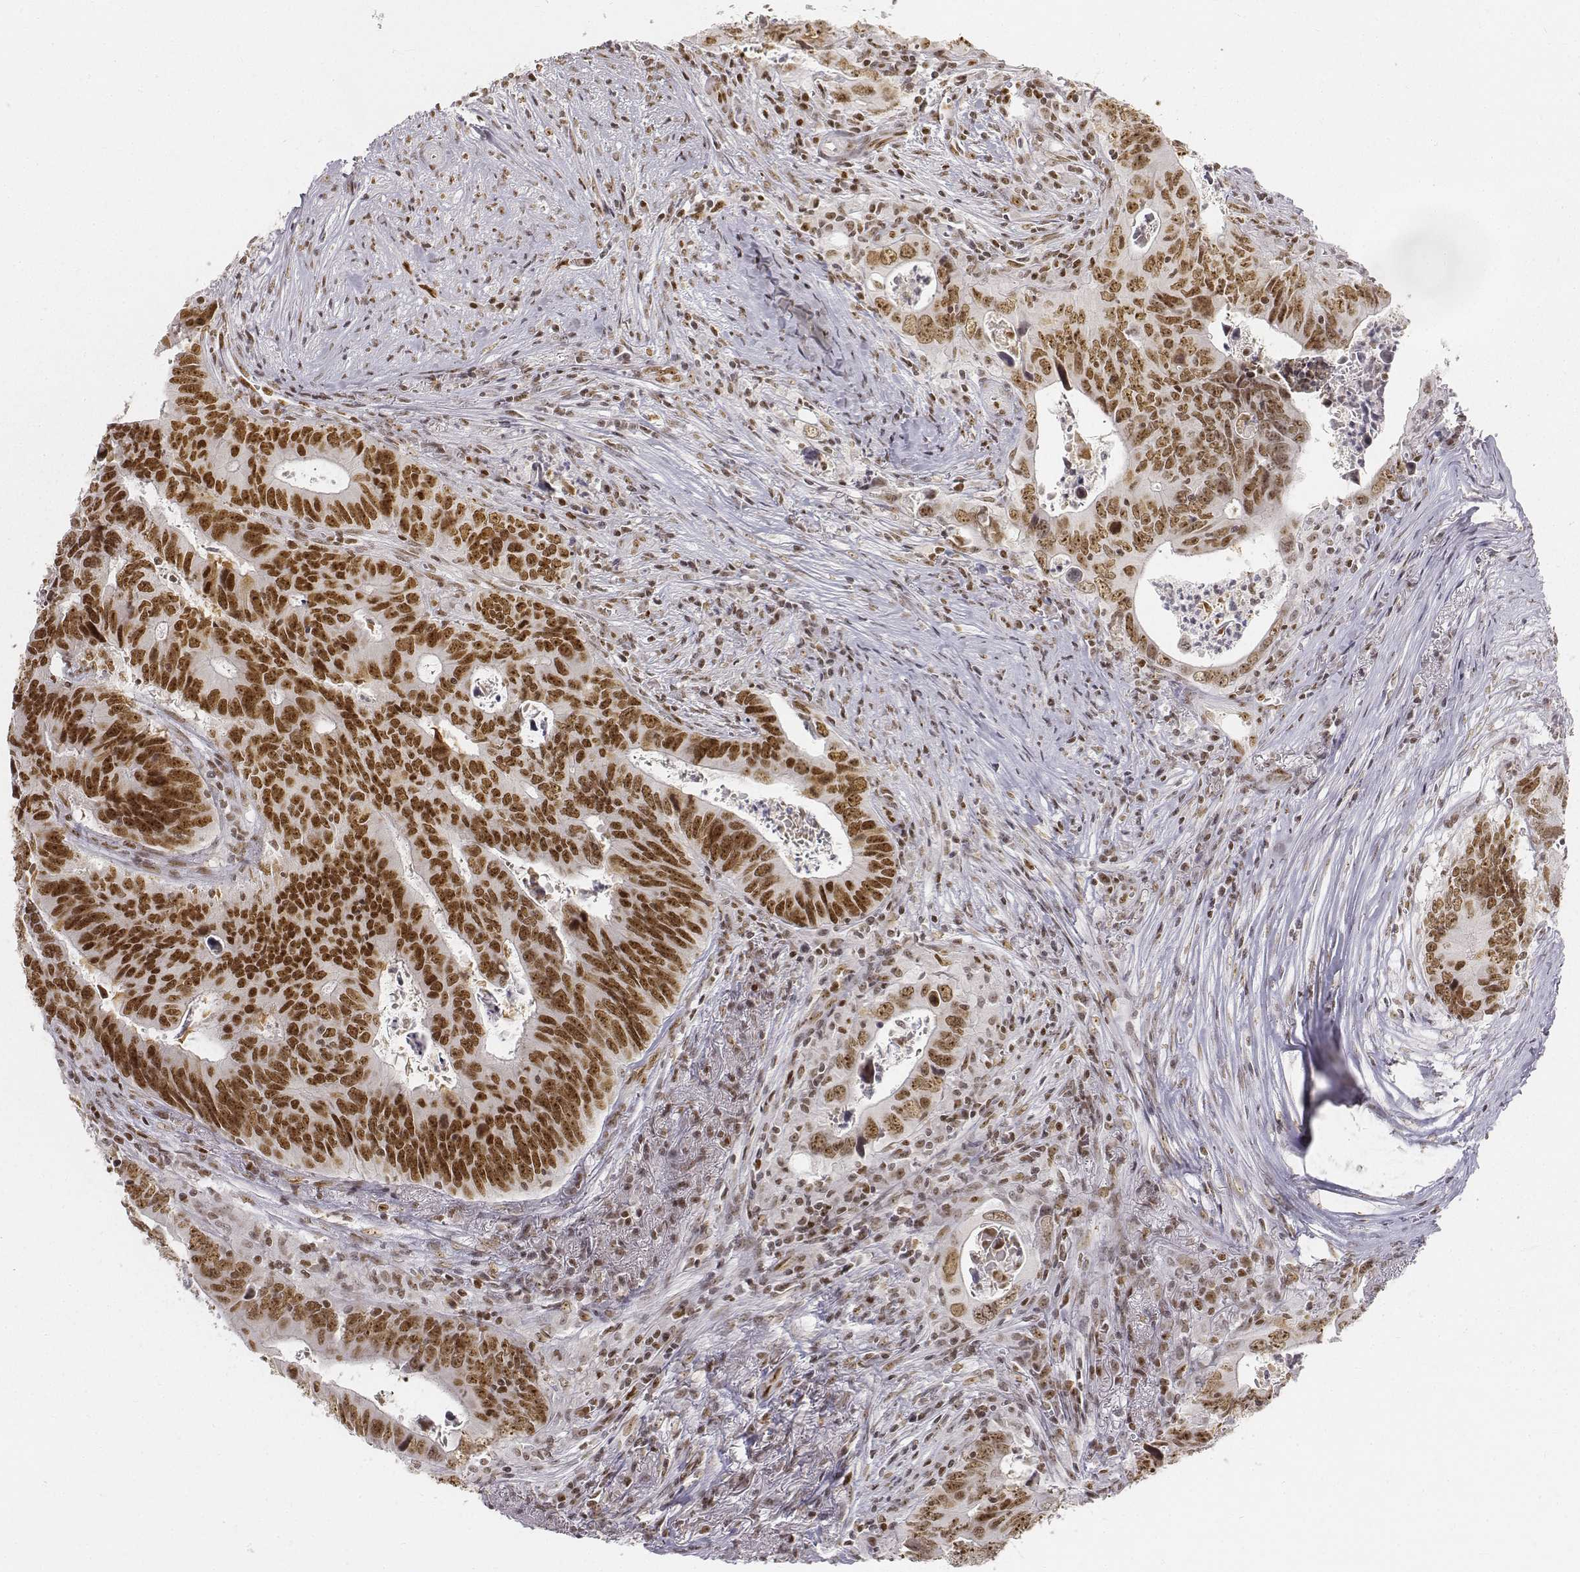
{"staining": {"intensity": "strong", "quantity": ">75%", "location": "nuclear"}, "tissue": "colorectal cancer", "cell_type": "Tumor cells", "image_type": "cancer", "snomed": [{"axis": "morphology", "description": "Adenocarcinoma, NOS"}, {"axis": "topography", "description": "Colon"}], "caption": "Protein staining exhibits strong nuclear positivity in approximately >75% of tumor cells in adenocarcinoma (colorectal). The staining was performed using DAB (3,3'-diaminobenzidine) to visualize the protein expression in brown, while the nuclei were stained in blue with hematoxylin (Magnification: 20x).", "gene": "PHF6", "patient": {"sex": "female", "age": 82}}